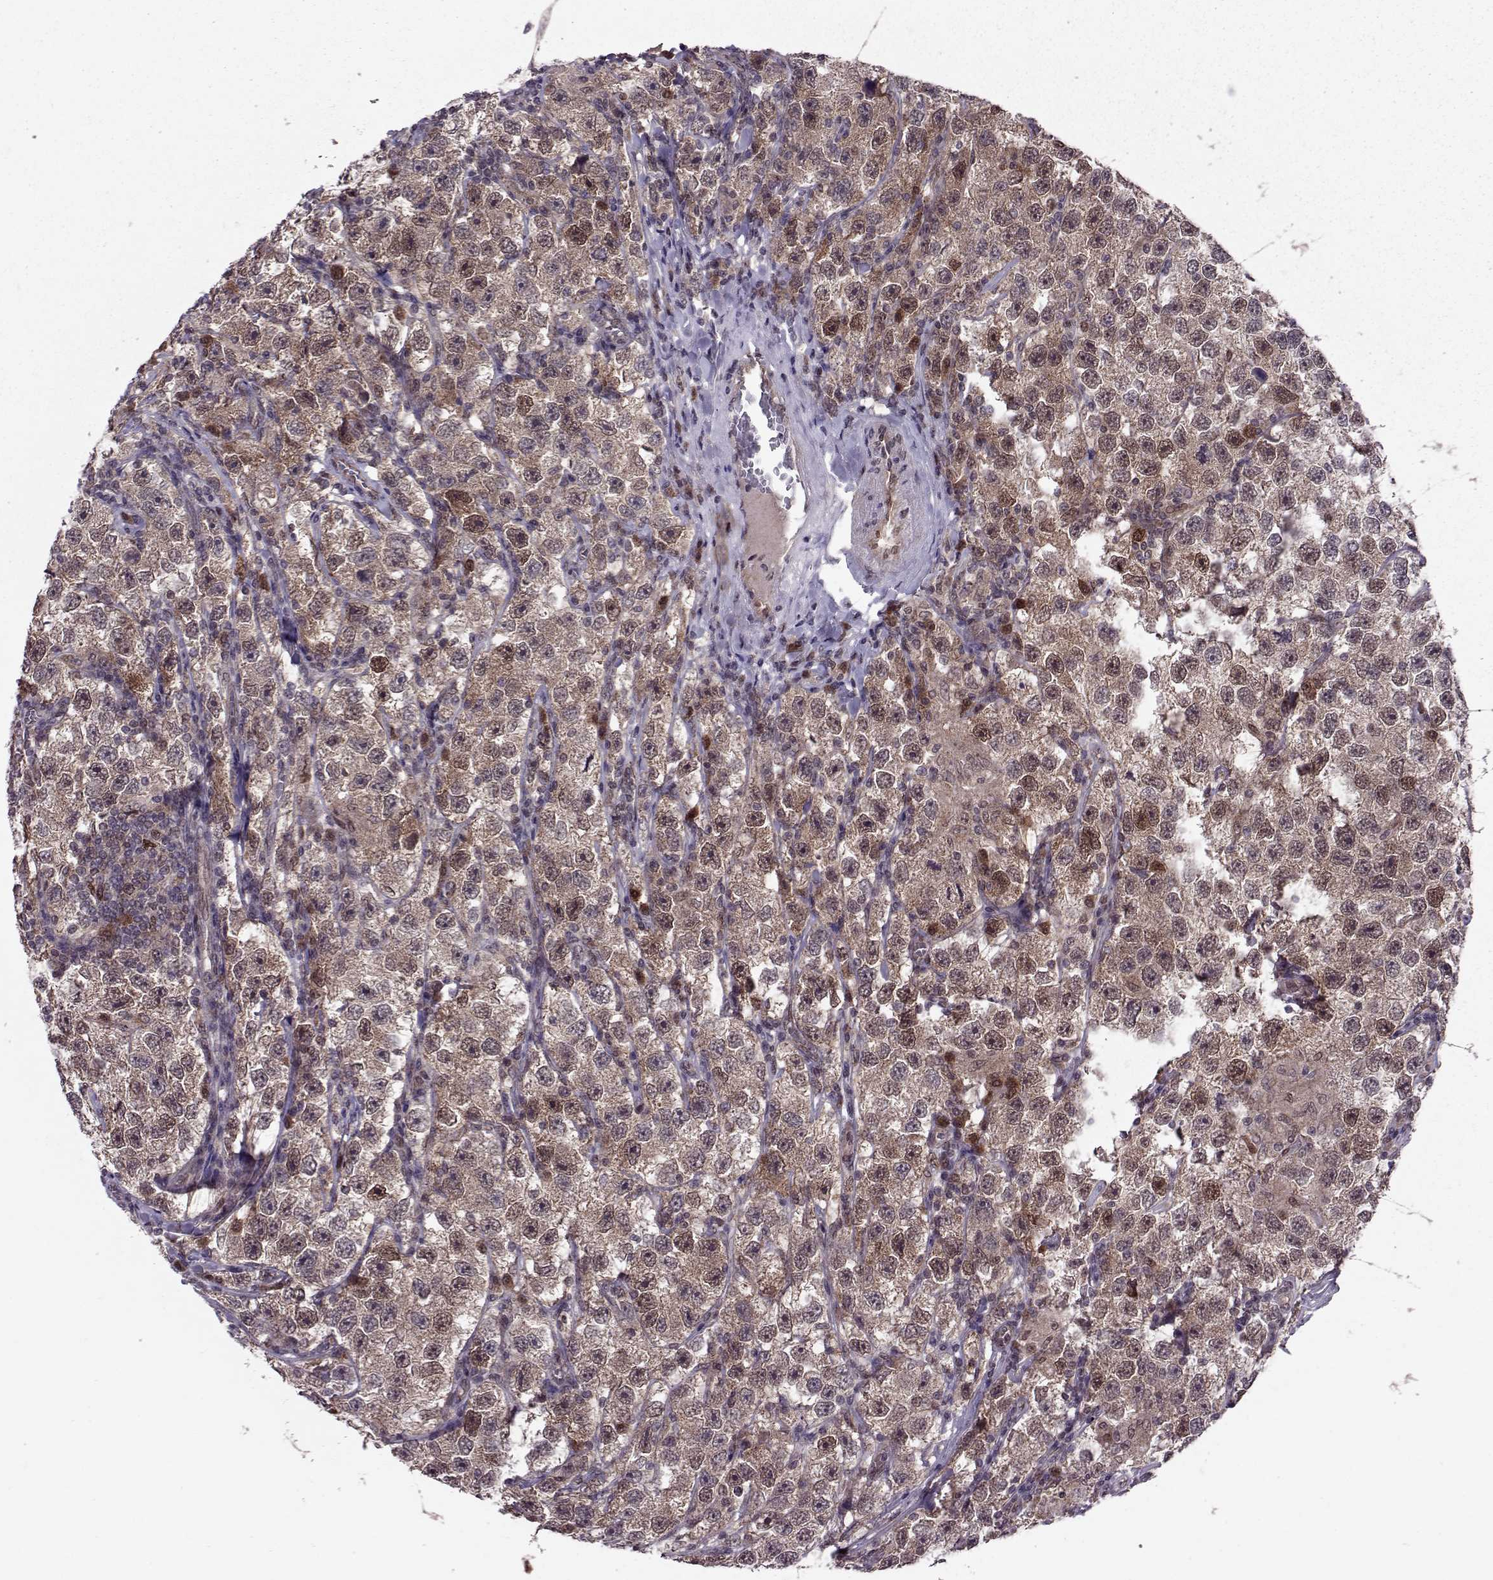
{"staining": {"intensity": "weak", "quantity": ">75%", "location": "cytoplasmic/membranous,nuclear"}, "tissue": "testis cancer", "cell_type": "Tumor cells", "image_type": "cancer", "snomed": [{"axis": "morphology", "description": "Seminoma, NOS"}, {"axis": "topography", "description": "Testis"}], "caption": "Human testis cancer (seminoma) stained with a brown dye shows weak cytoplasmic/membranous and nuclear positive expression in about >75% of tumor cells.", "gene": "CDK4", "patient": {"sex": "male", "age": 26}}